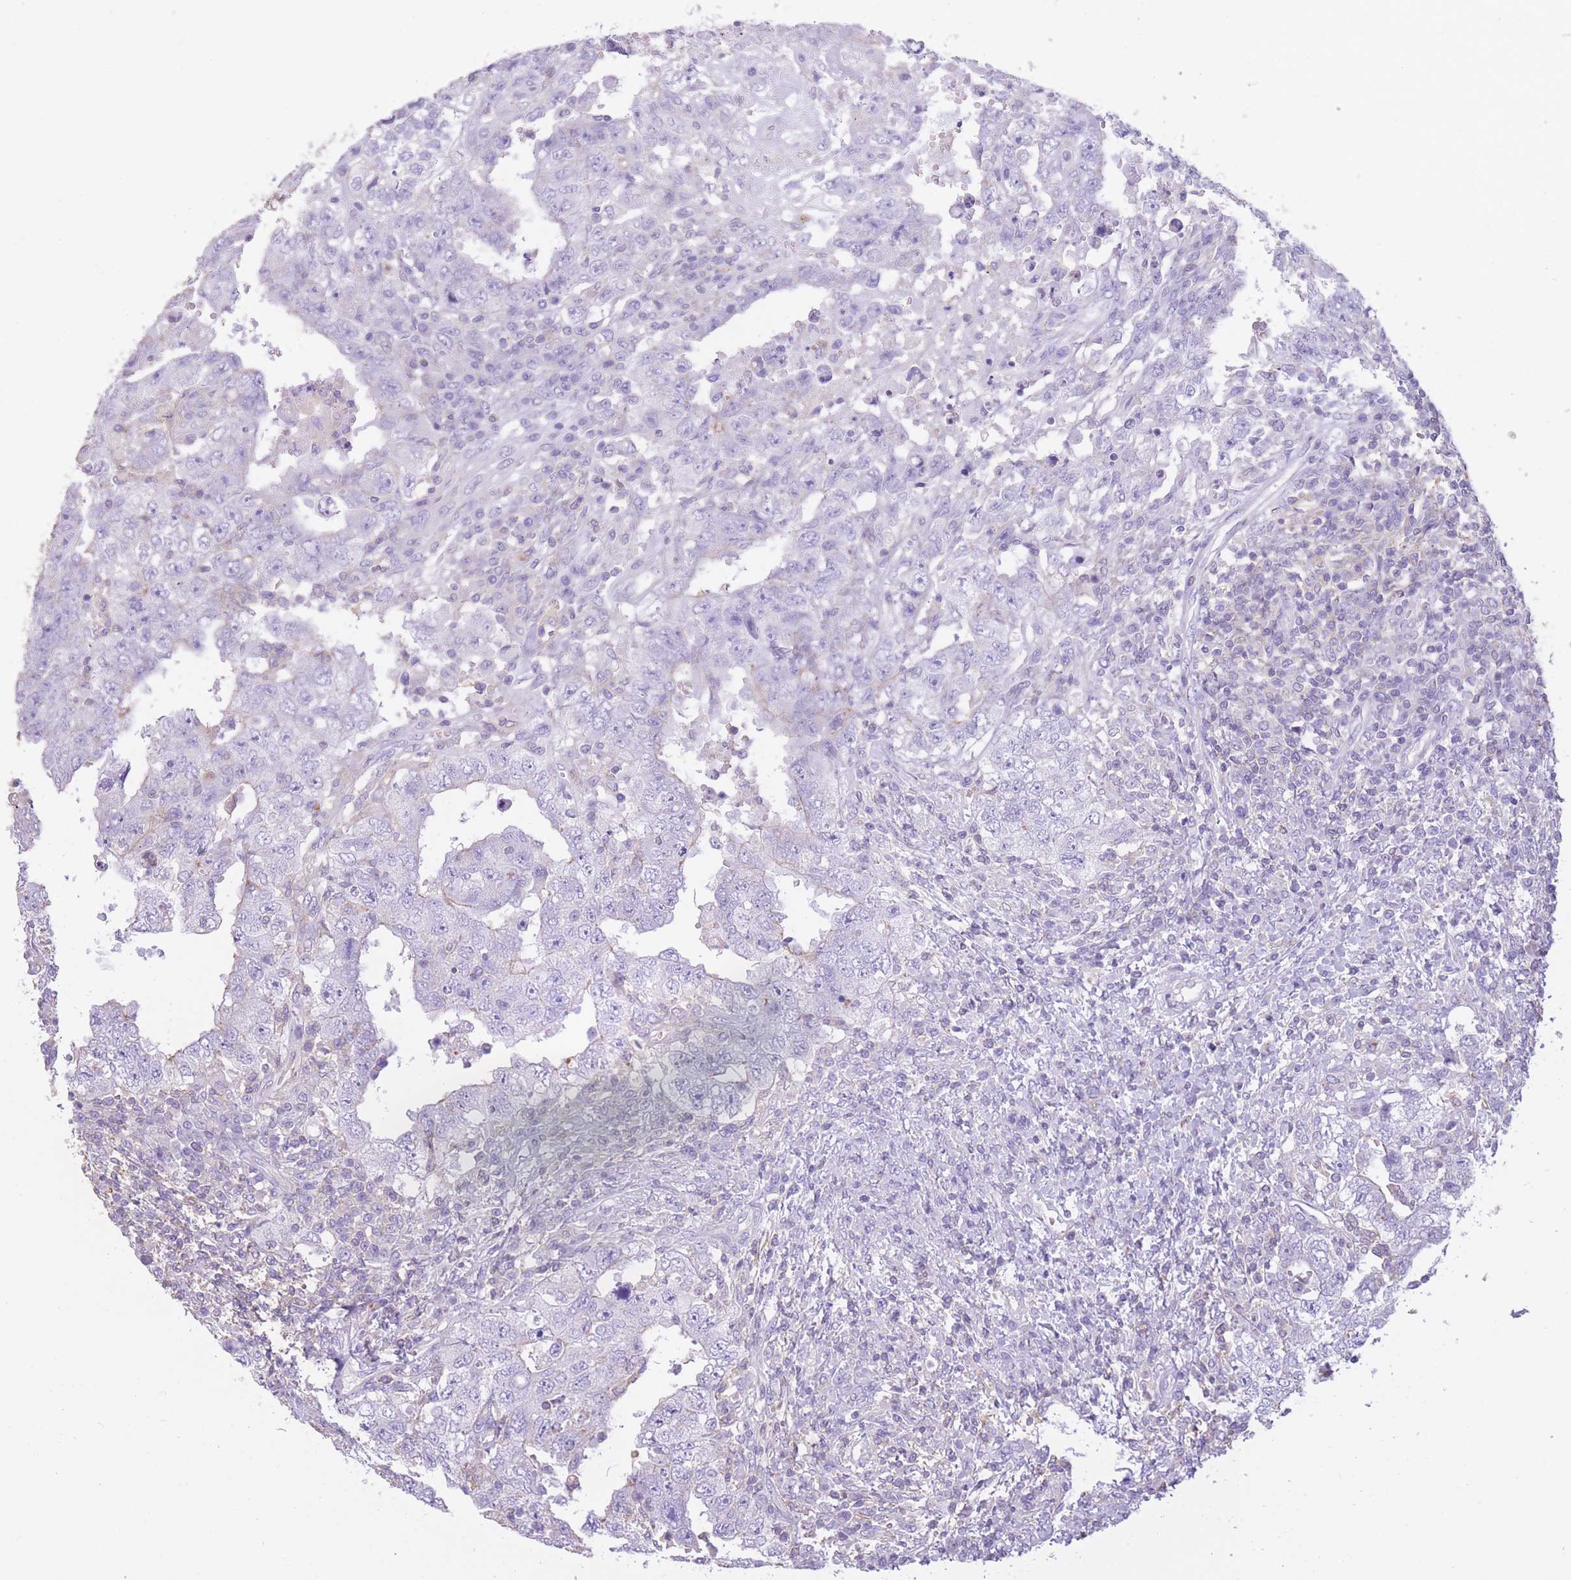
{"staining": {"intensity": "negative", "quantity": "none", "location": "none"}, "tissue": "testis cancer", "cell_type": "Tumor cells", "image_type": "cancer", "snomed": [{"axis": "morphology", "description": "Carcinoma, Embryonal, NOS"}, {"axis": "topography", "description": "Testis"}], "caption": "The image reveals no staining of tumor cells in testis cancer (embryonal carcinoma).", "gene": "PDHA1", "patient": {"sex": "male", "age": 26}}